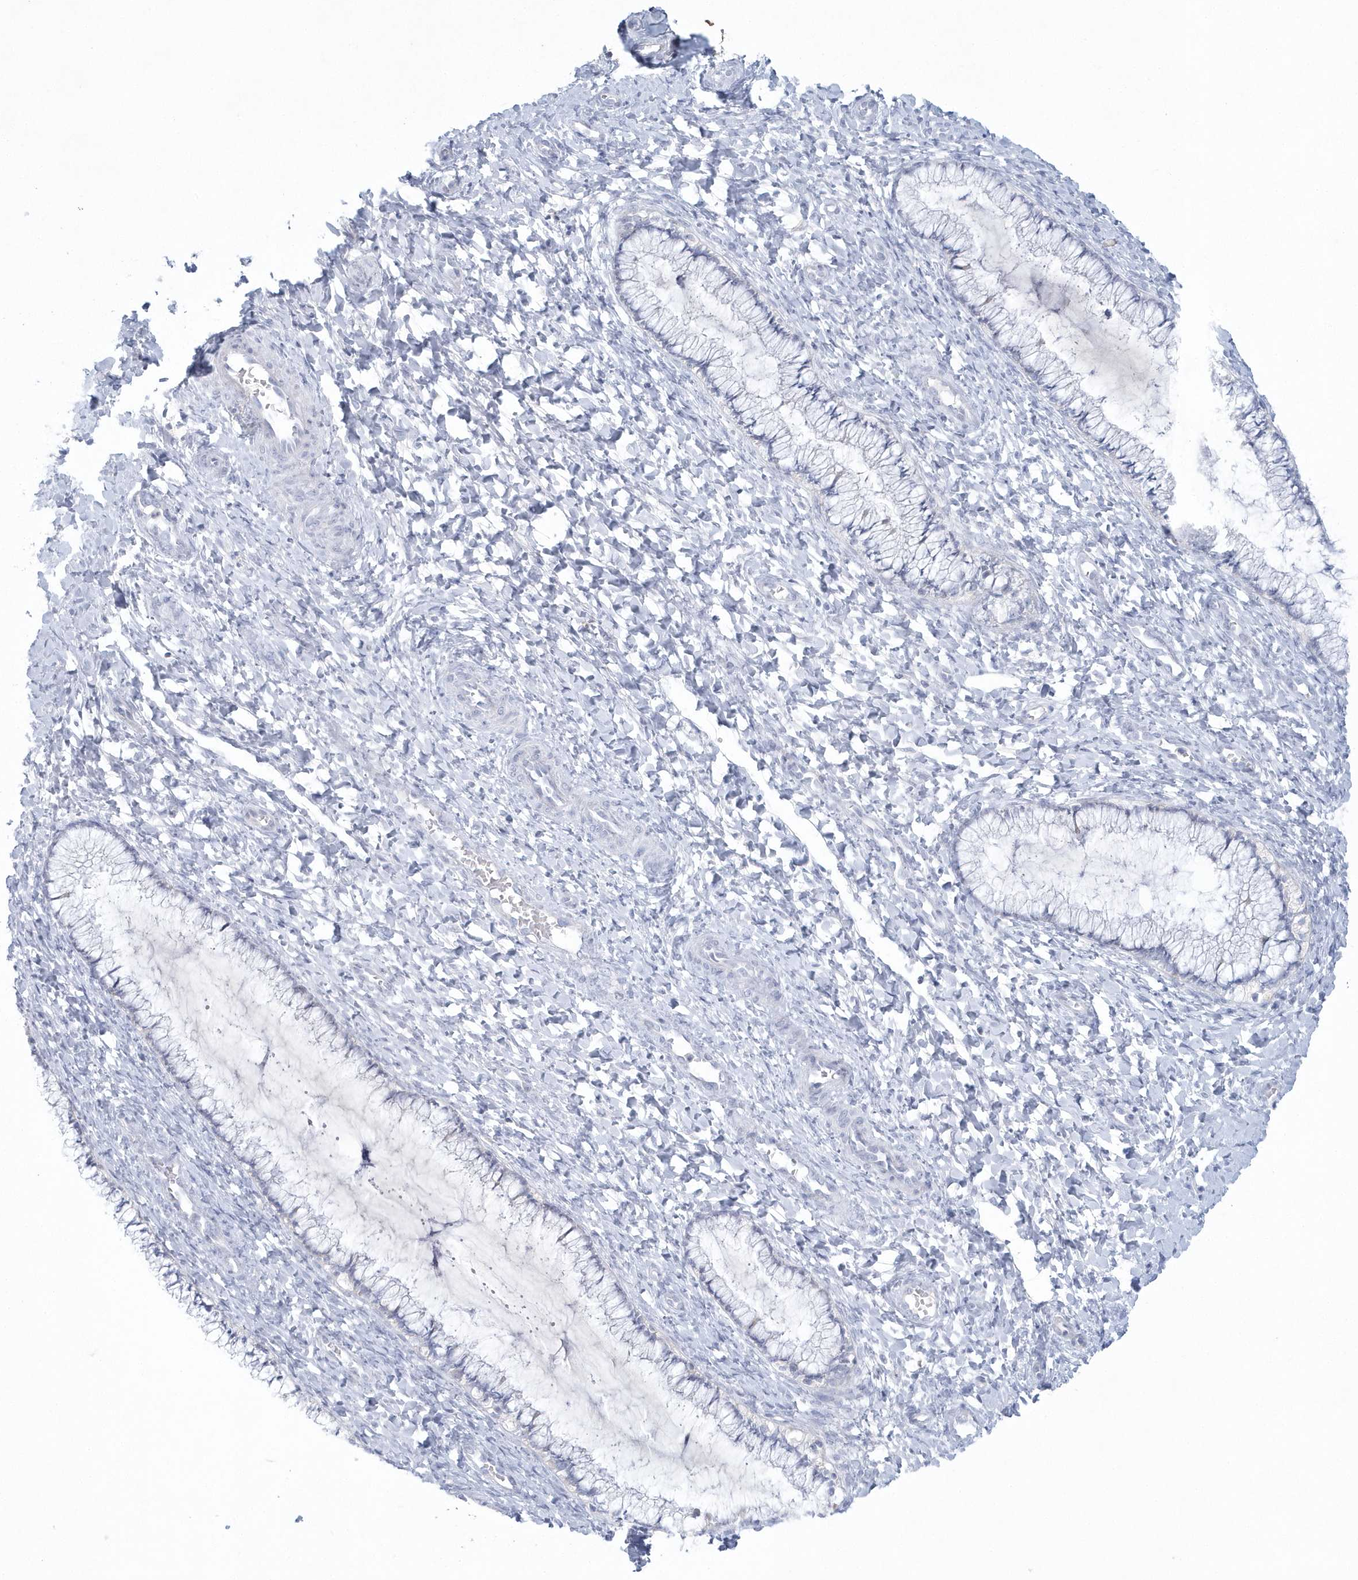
{"staining": {"intensity": "negative", "quantity": "none", "location": "none"}, "tissue": "cervix", "cell_type": "Glandular cells", "image_type": "normal", "snomed": [{"axis": "morphology", "description": "Normal tissue, NOS"}, {"axis": "morphology", "description": "Adenocarcinoma, NOS"}, {"axis": "topography", "description": "Cervix"}], "caption": "Immunohistochemical staining of unremarkable cervix reveals no significant expression in glandular cells.", "gene": "NIPAL1", "patient": {"sex": "female", "age": 29}}